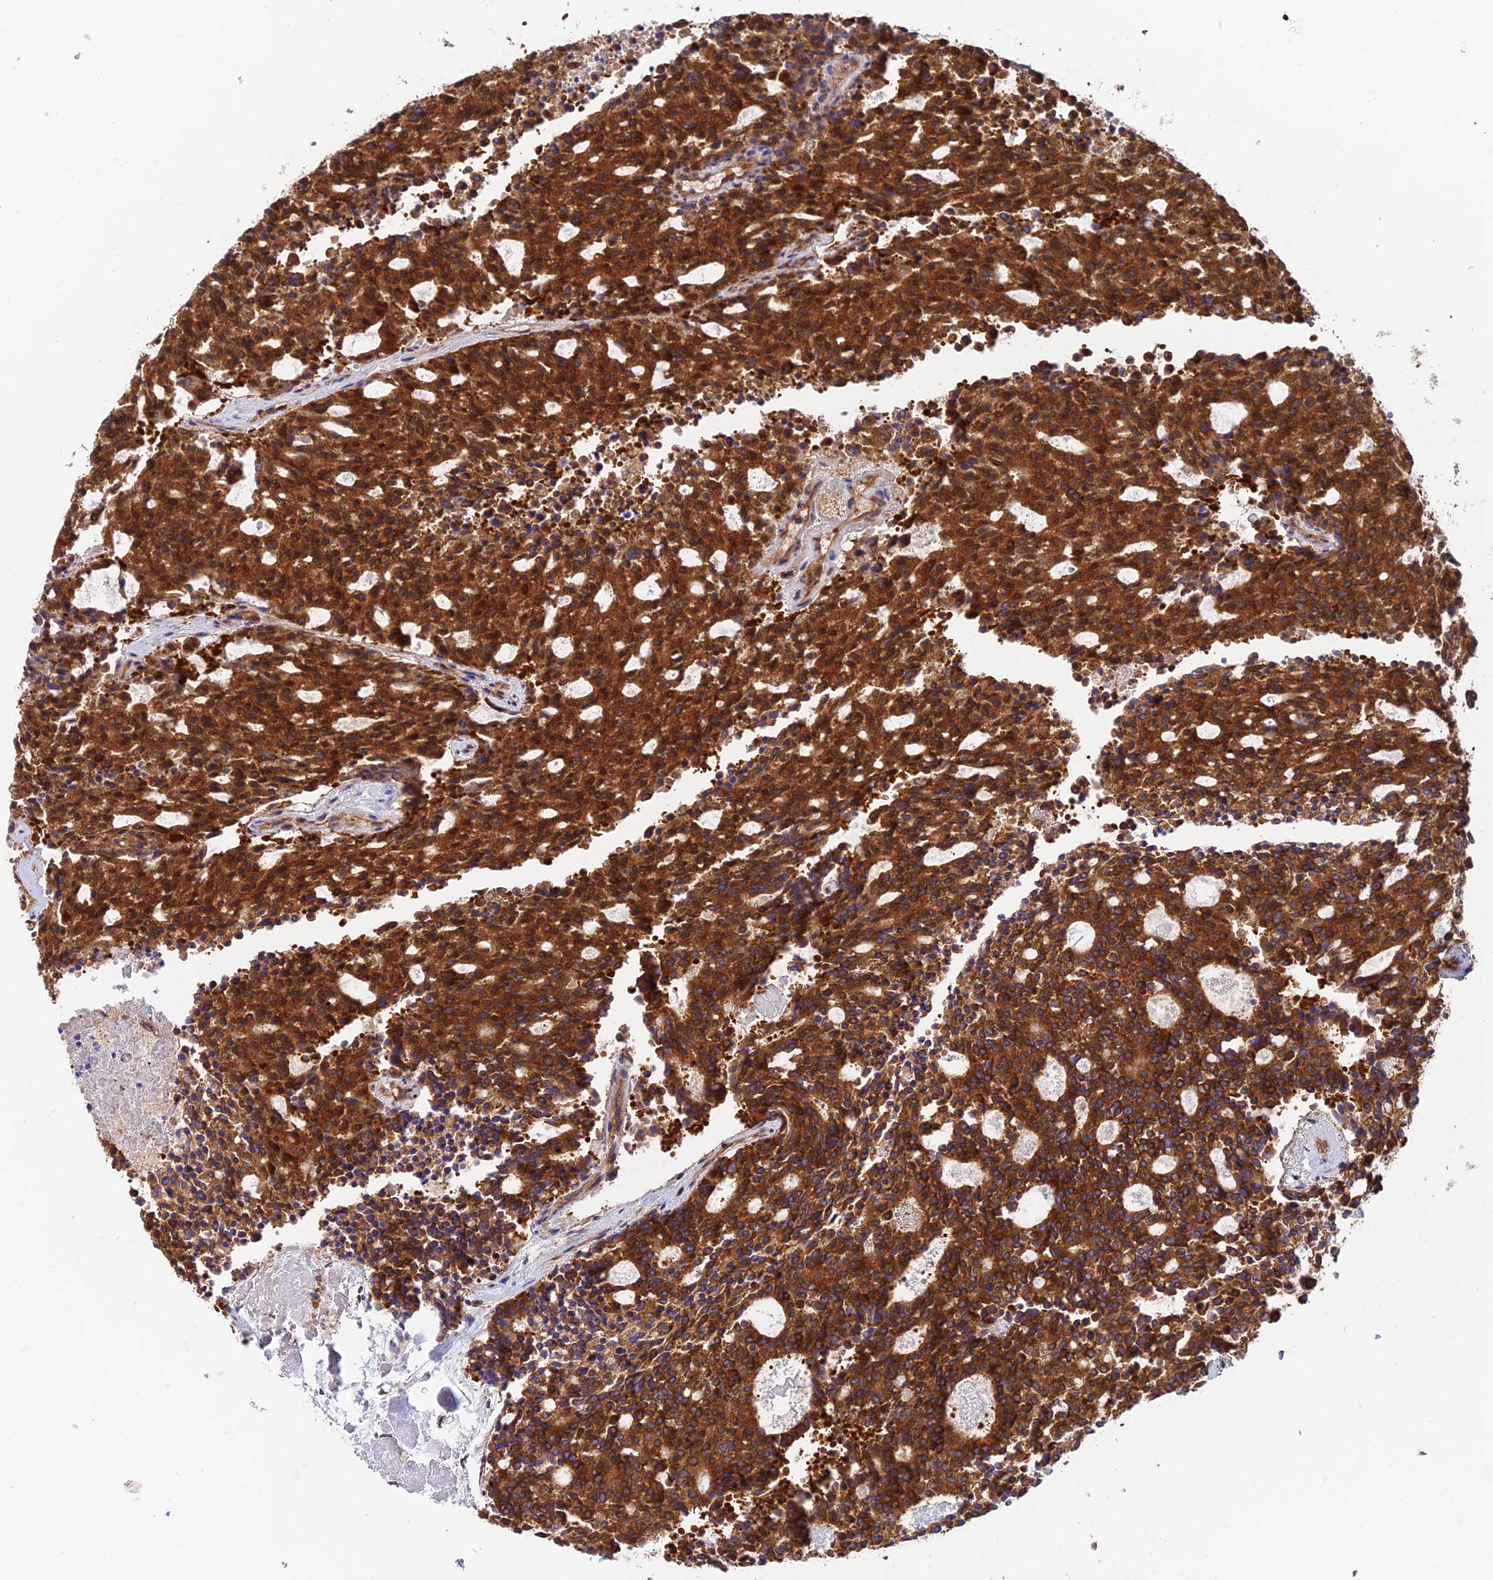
{"staining": {"intensity": "strong", "quantity": ">75%", "location": "cytoplasmic/membranous"}, "tissue": "carcinoid", "cell_type": "Tumor cells", "image_type": "cancer", "snomed": [{"axis": "morphology", "description": "Carcinoid, malignant, NOS"}, {"axis": "topography", "description": "Pancreas"}], "caption": "Protein staining by immunohistochemistry (IHC) exhibits strong cytoplasmic/membranous expression in approximately >75% of tumor cells in carcinoid. The staining was performed using DAB (3,3'-diaminobenzidine), with brown indicating positive protein expression. Nuclei are stained blue with hematoxylin.", "gene": "DCTN2", "patient": {"sex": "female", "age": 54}}